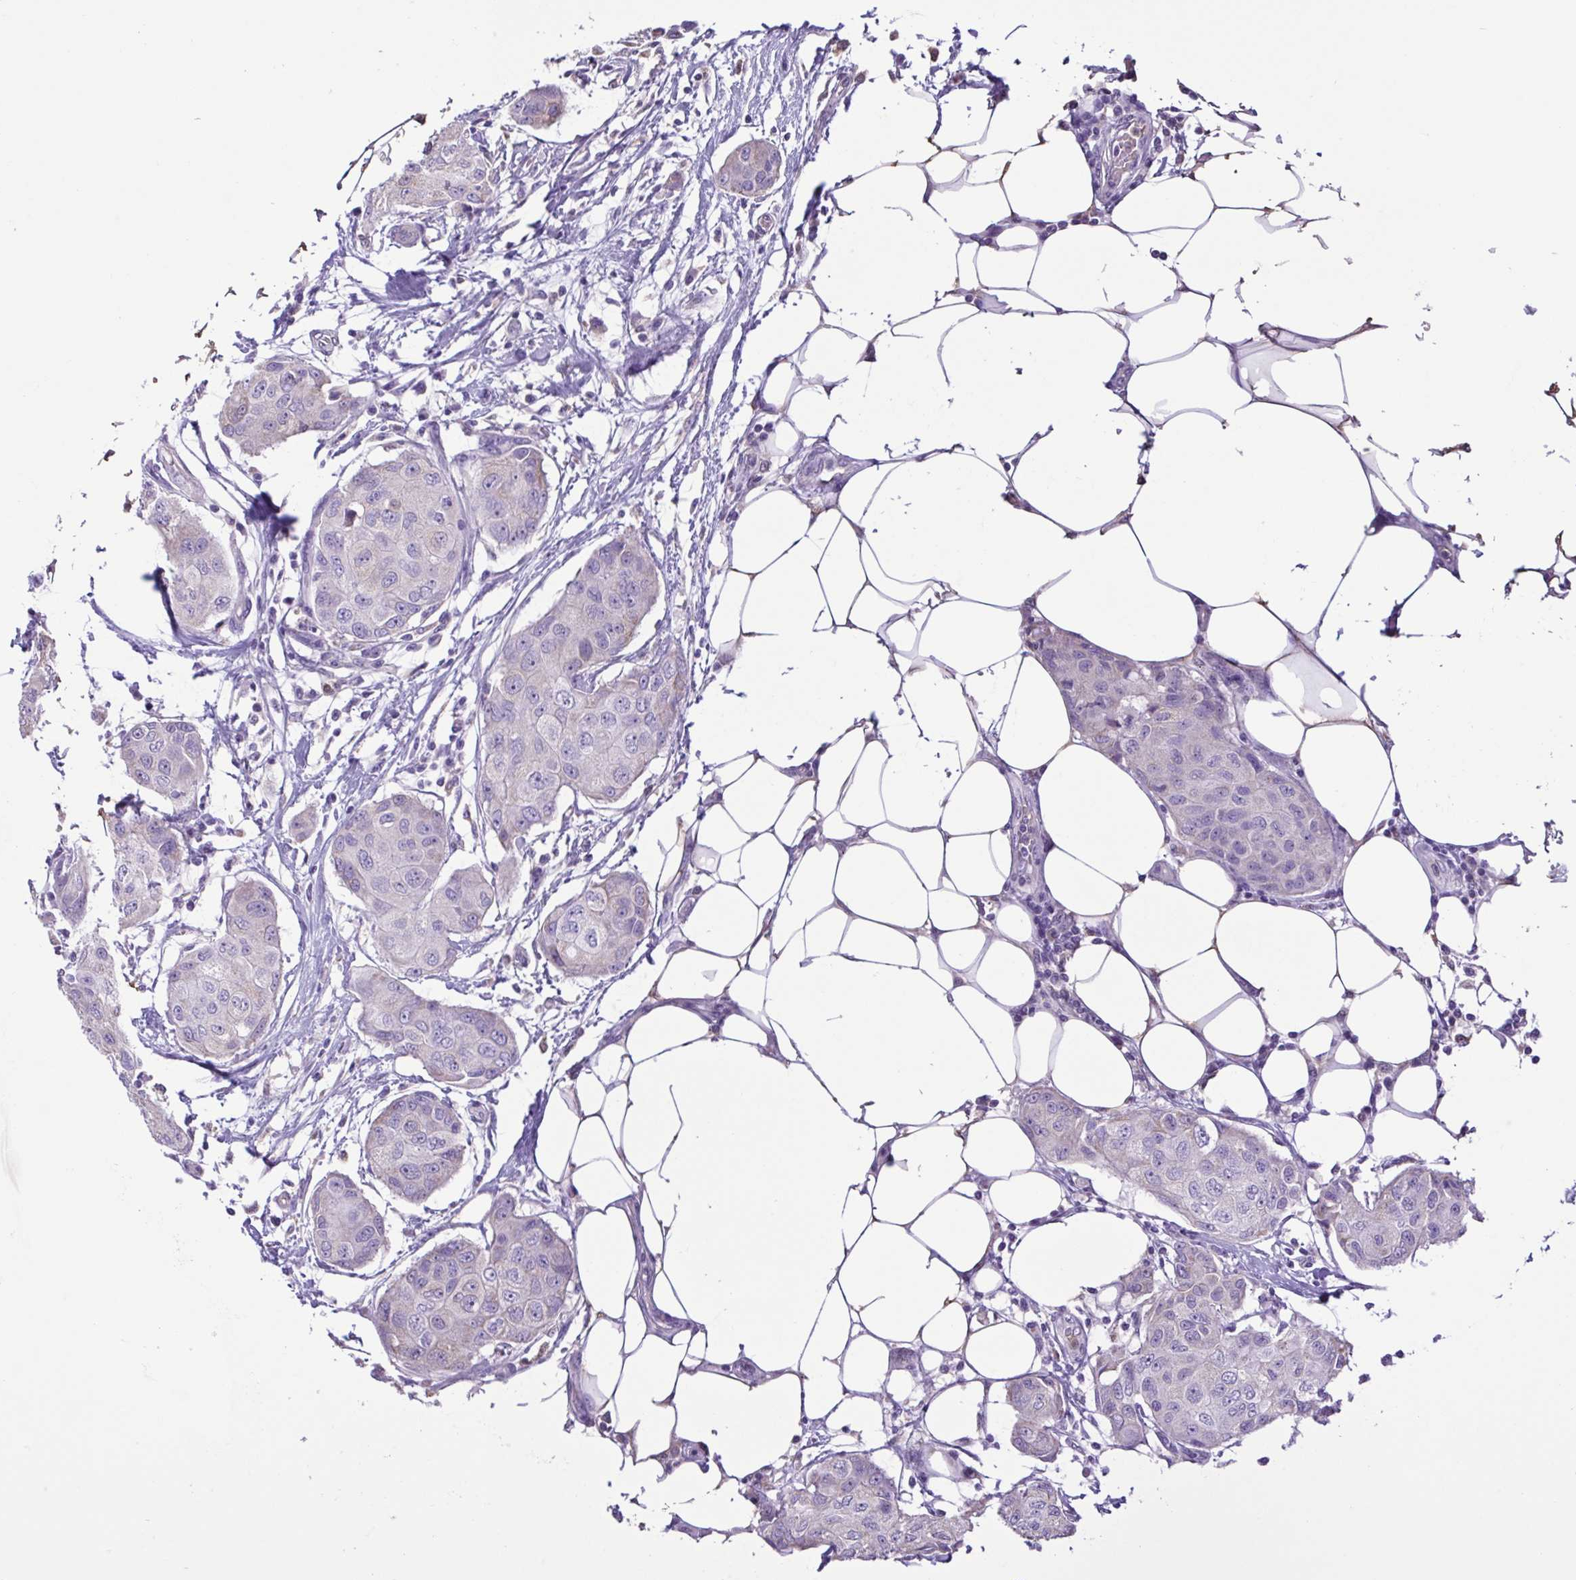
{"staining": {"intensity": "negative", "quantity": "none", "location": "none"}, "tissue": "breast cancer", "cell_type": "Tumor cells", "image_type": "cancer", "snomed": [{"axis": "morphology", "description": "Duct carcinoma"}, {"axis": "topography", "description": "Breast"}, {"axis": "topography", "description": "Lymph node"}], "caption": "Immunohistochemistry (IHC) micrograph of infiltrating ductal carcinoma (breast) stained for a protein (brown), which exhibits no expression in tumor cells.", "gene": "CBY2", "patient": {"sex": "female", "age": 80}}